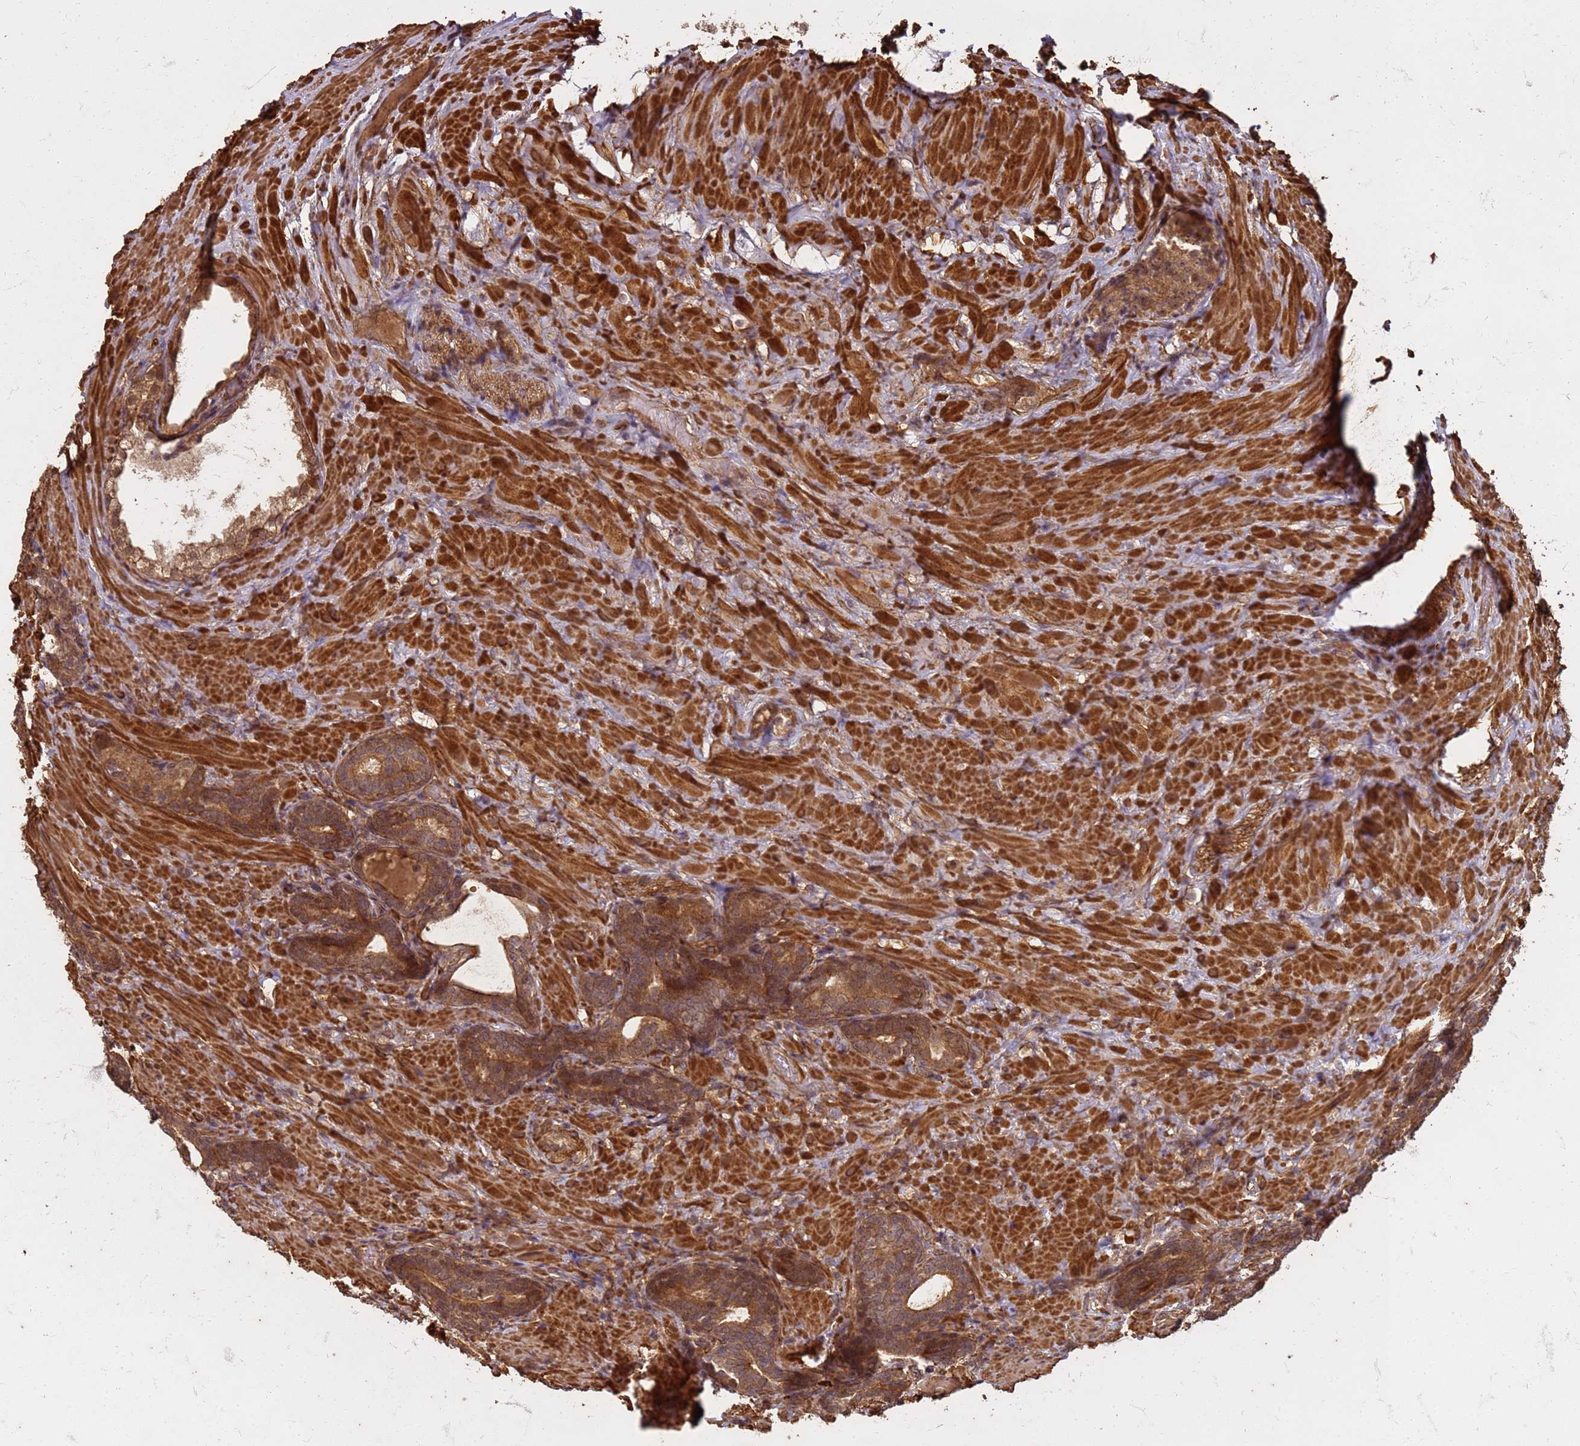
{"staining": {"intensity": "moderate", "quantity": ">75%", "location": "cytoplasmic/membranous"}, "tissue": "prostate cancer", "cell_type": "Tumor cells", "image_type": "cancer", "snomed": [{"axis": "morphology", "description": "Adenocarcinoma, High grade"}, {"axis": "topography", "description": "Prostate"}], "caption": "An immunohistochemistry (IHC) photomicrograph of tumor tissue is shown. Protein staining in brown labels moderate cytoplasmic/membranous positivity in prostate cancer within tumor cells.", "gene": "KIF26A", "patient": {"sex": "male", "age": 69}}